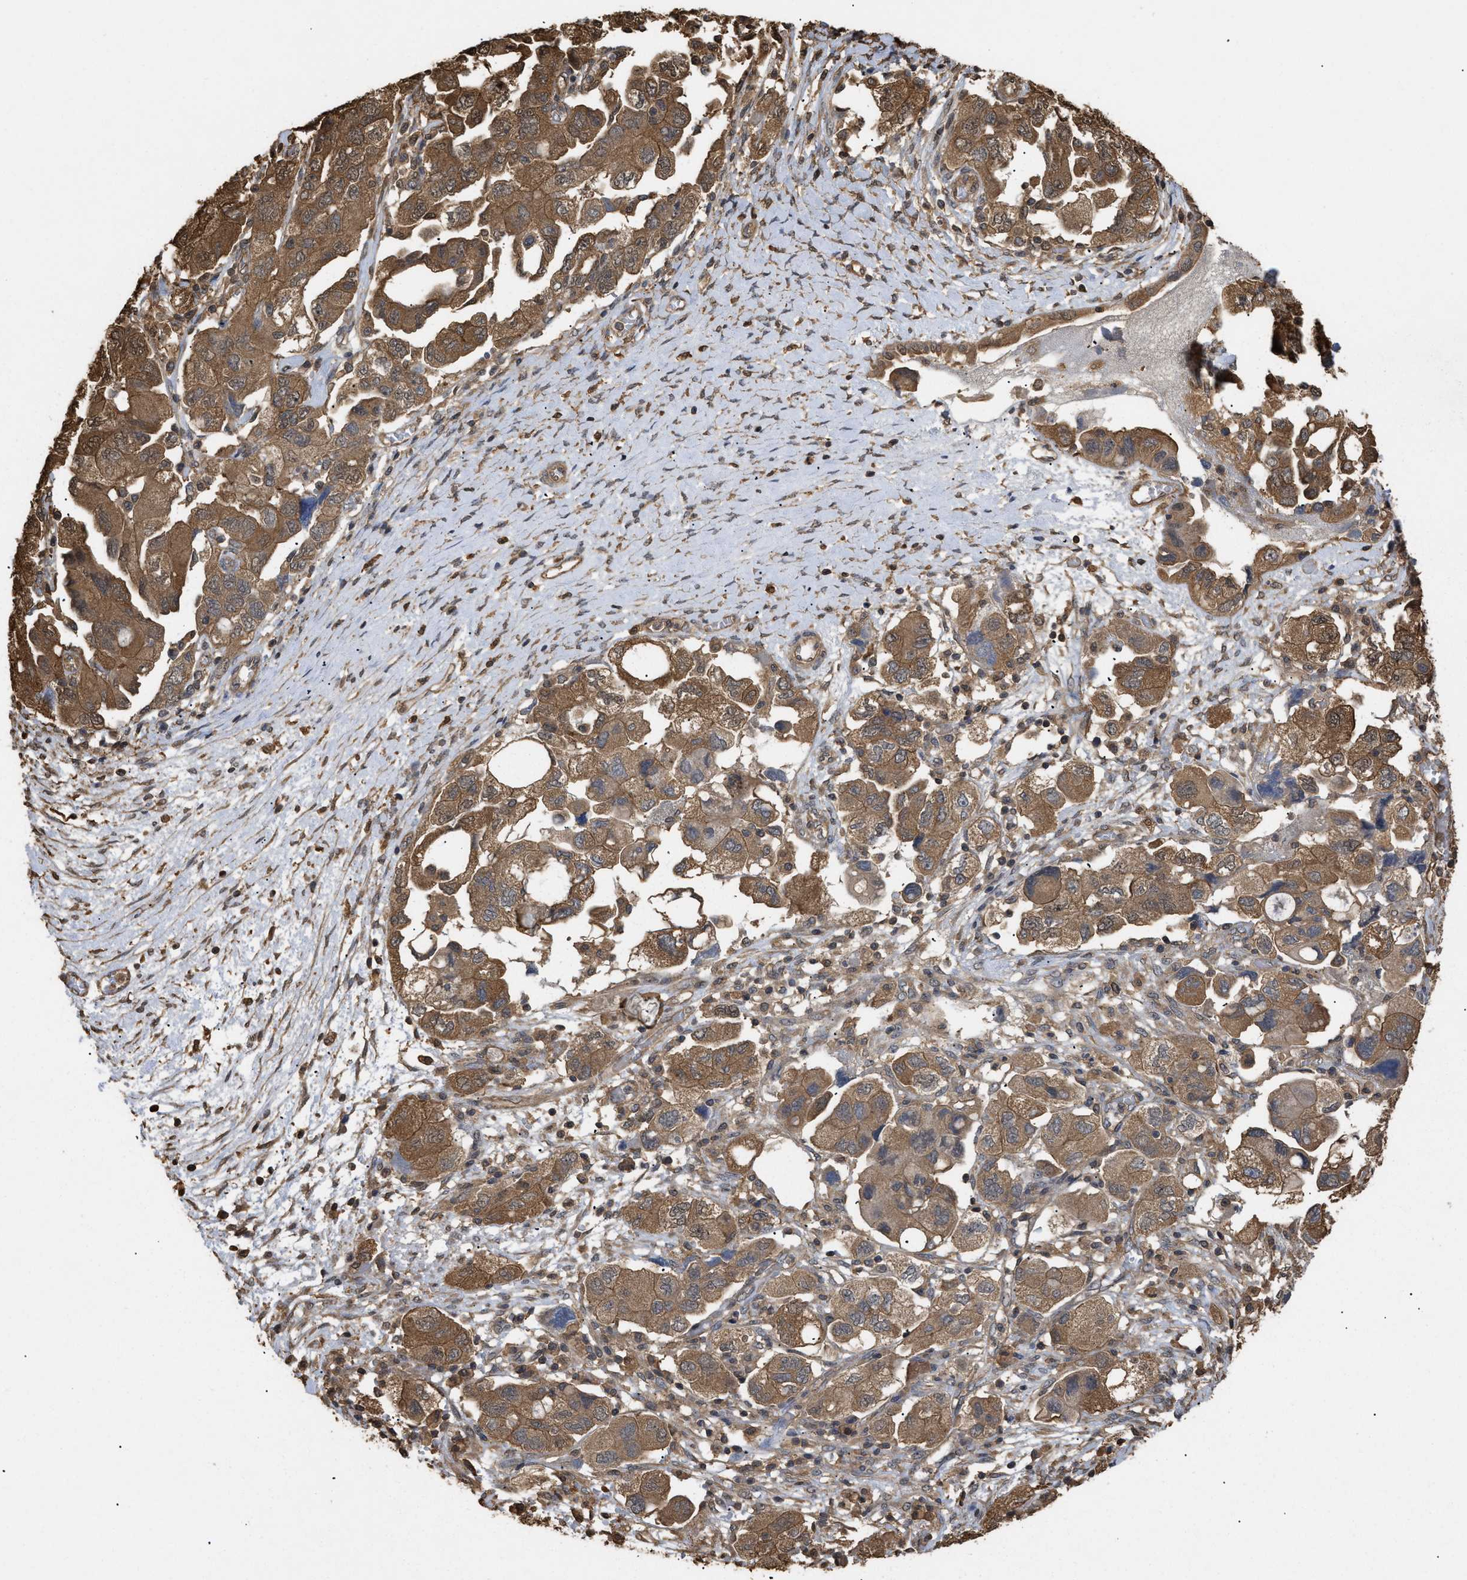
{"staining": {"intensity": "moderate", "quantity": ">75%", "location": "cytoplasmic/membranous"}, "tissue": "ovarian cancer", "cell_type": "Tumor cells", "image_type": "cancer", "snomed": [{"axis": "morphology", "description": "Carcinoma, NOS"}, {"axis": "morphology", "description": "Cystadenocarcinoma, serous, NOS"}, {"axis": "topography", "description": "Ovary"}], "caption": "Carcinoma (ovarian) stained with DAB (3,3'-diaminobenzidine) IHC displays medium levels of moderate cytoplasmic/membranous expression in approximately >75% of tumor cells. Nuclei are stained in blue.", "gene": "CALM1", "patient": {"sex": "female", "age": 69}}